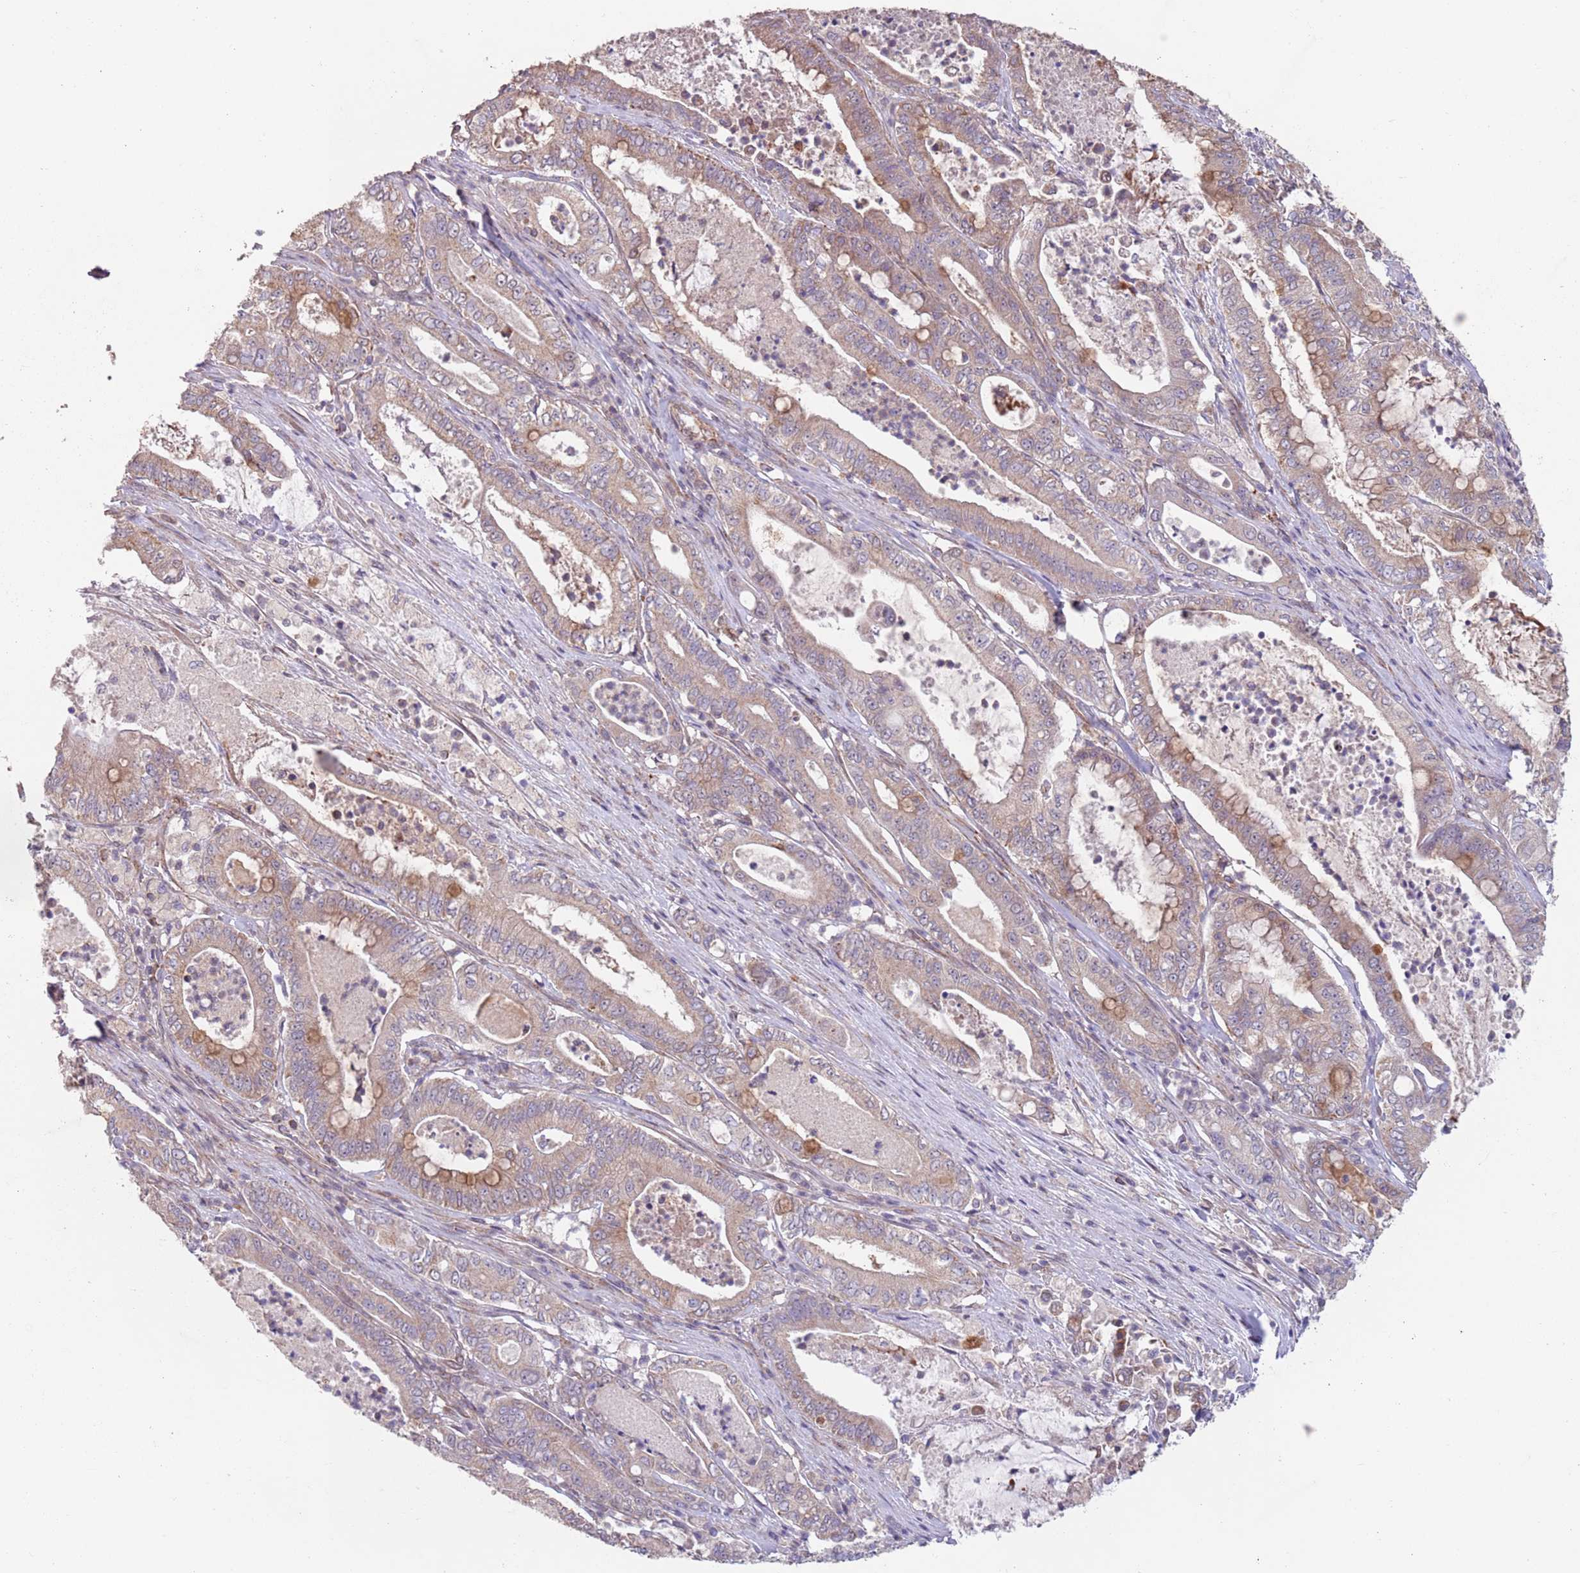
{"staining": {"intensity": "moderate", "quantity": "25%-75%", "location": "cytoplasmic/membranous"}, "tissue": "pancreatic cancer", "cell_type": "Tumor cells", "image_type": "cancer", "snomed": [{"axis": "morphology", "description": "Adenocarcinoma, NOS"}, {"axis": "topography", "description": "Pancreas"}], "caption": "An IHC photomicrograph of tumor tissue is shown. Protein staining in brown labels moderate cytoplasmic/membranous positivity in adenocarcinoma (pancreatic) within tumor cells.", "gene": "CHD9", "patient": {"sex": "male", "age": 71}}